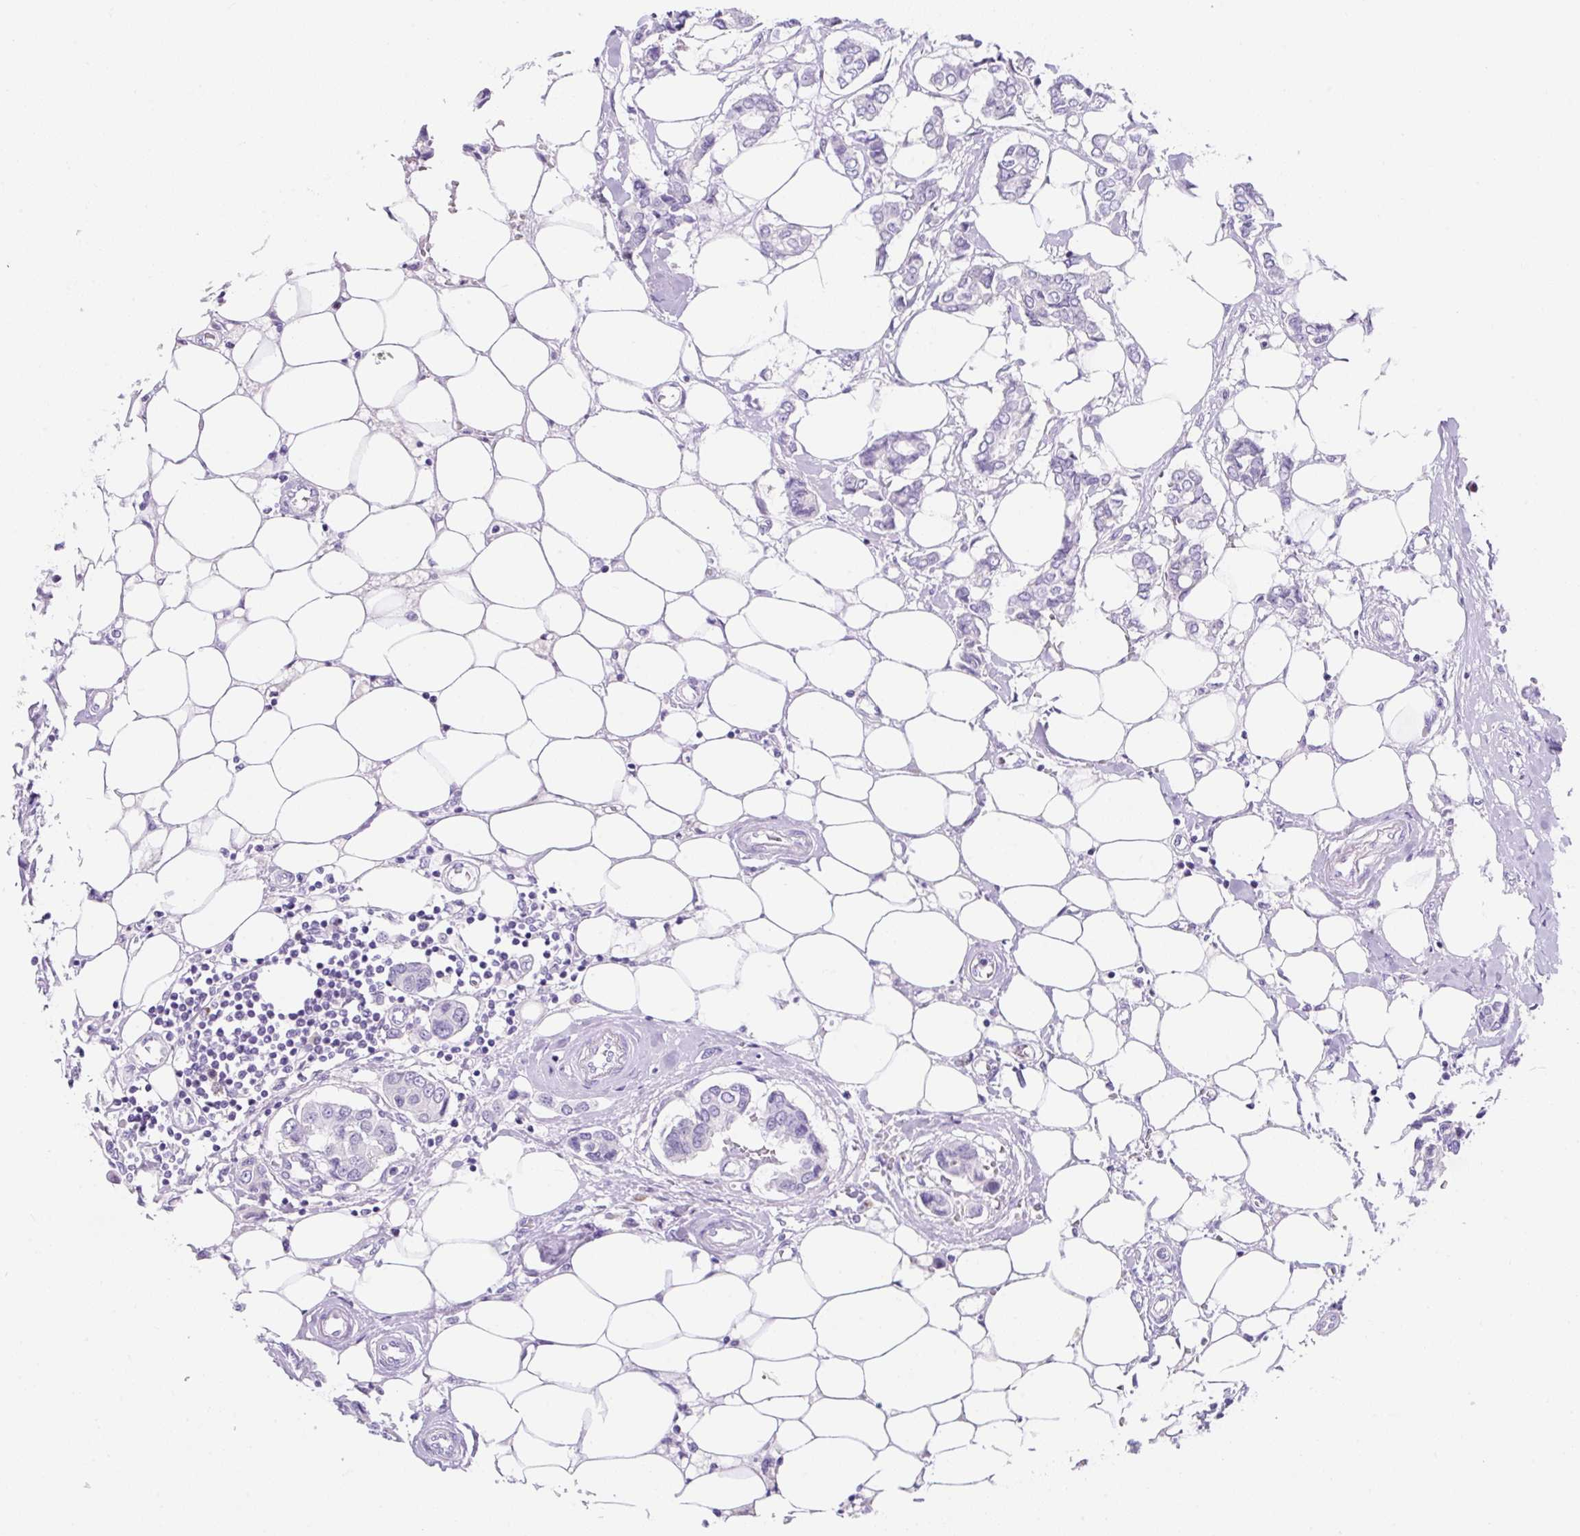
{"staining": {"intensity": "negative", "quantity": "none", "location": "none"}, "tissue": "breast cancer", "cell_type": "Tumor cells", "image_type": "cancer", "snomed": [{"axis": "morphology", "description": "Duct carcinoma"}, {"axis": "topography", "description": "Breast"}], "caption": "A micrograph of human breast cancer is negative for staining in tumor cells.", "gene": "GOLGA8A", "patient": {"sex": "female", "age": 73}}